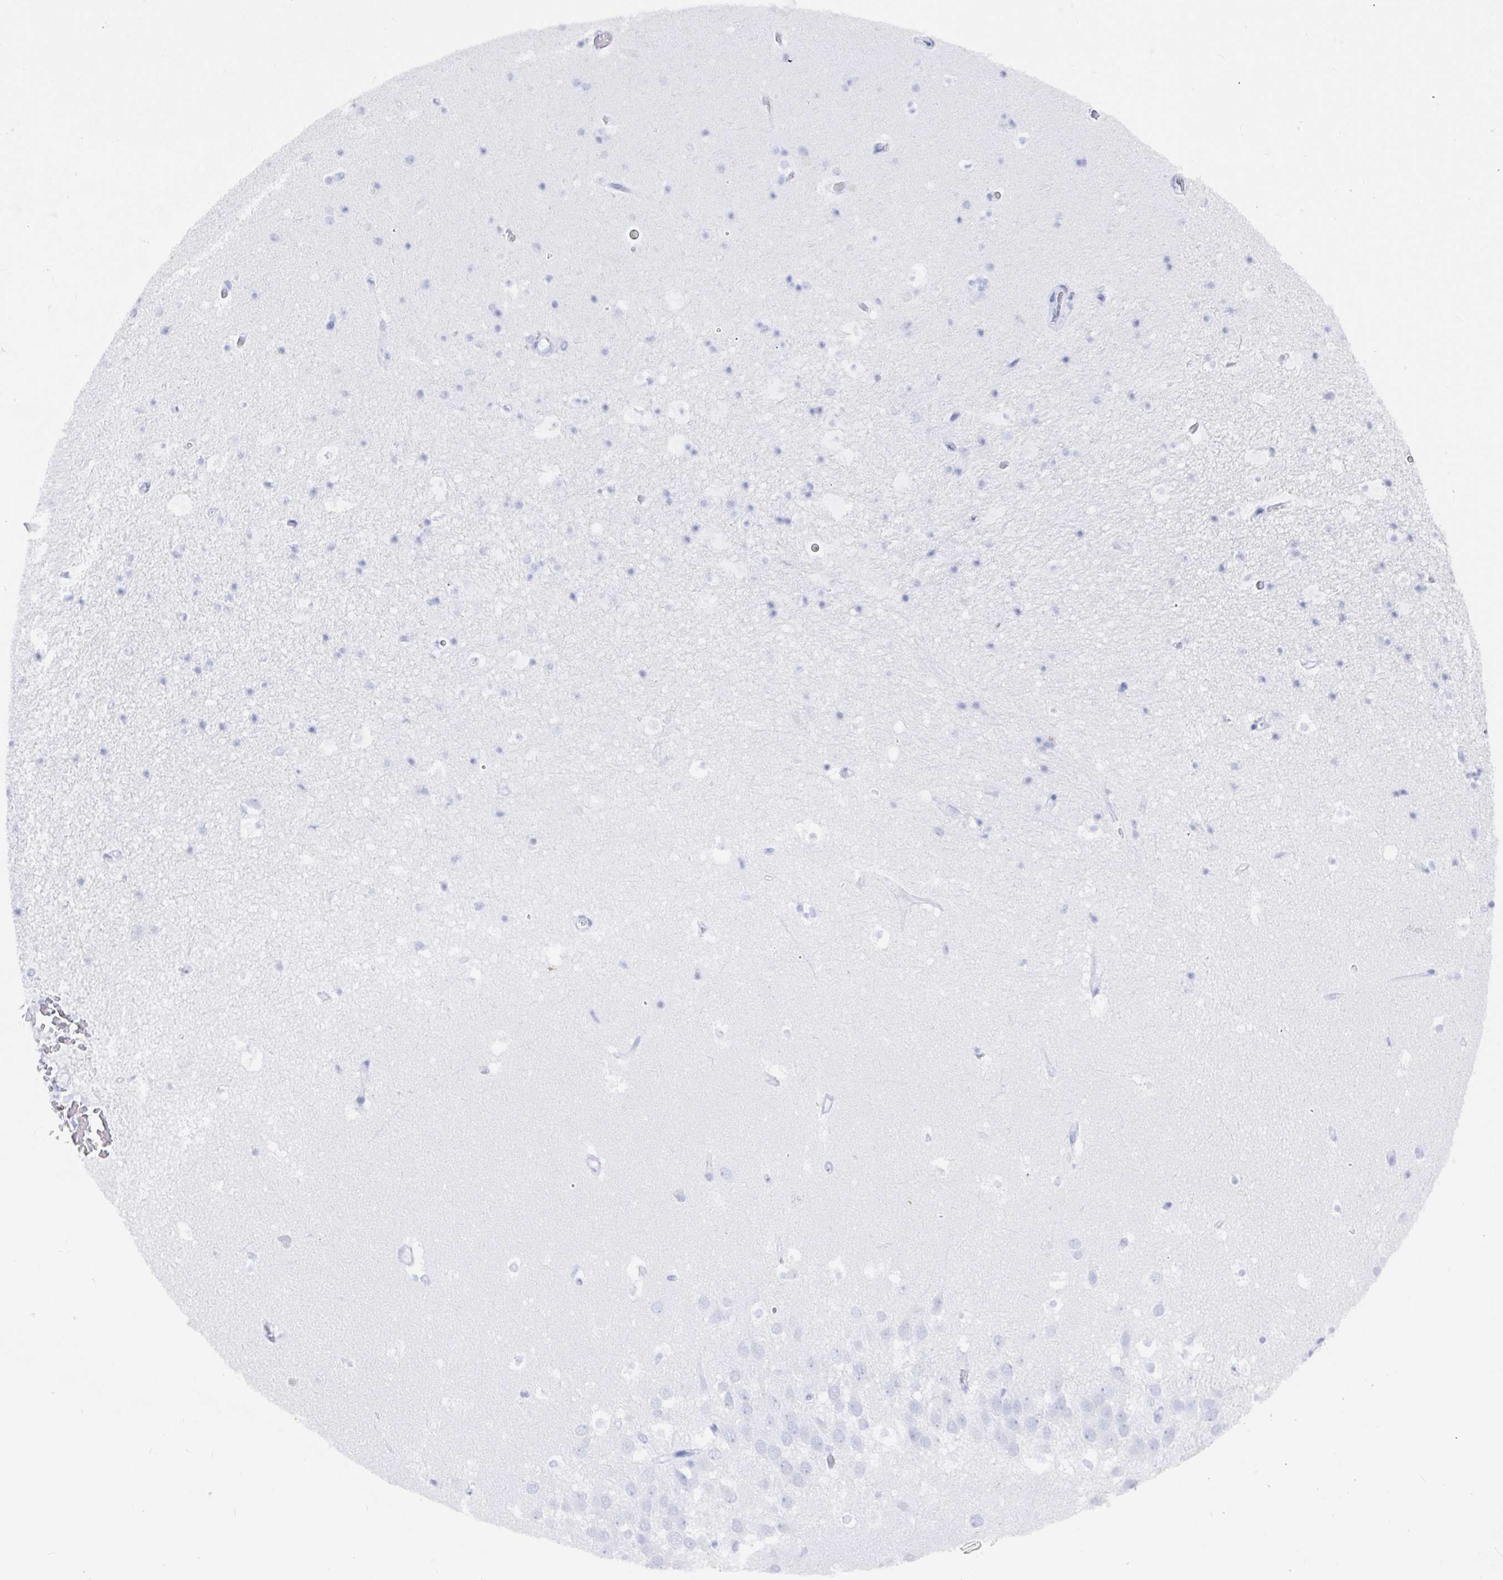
{"staining": {"intensity": "negative", "quantity": "none", "location": "none"}, "tissue": "hippocampus", "cell_type": "Glial cells", "image_type": "normal", "snomed": [{"axis": "morphology", "description": "Normal tissue, NOS"}, {"axis": "topography", "description": "Hippocampus"}], "caption": "DAB (3,3'-diaminobenzidine) immunohistochemical staining of benign hippocampus displays no significant expression in glial cells. (Immunohistochemistry (ihc), brightfield microscopy, high magnification).", "gene": "CLDN8", "patient": {"sex": "male", "age": 26}}